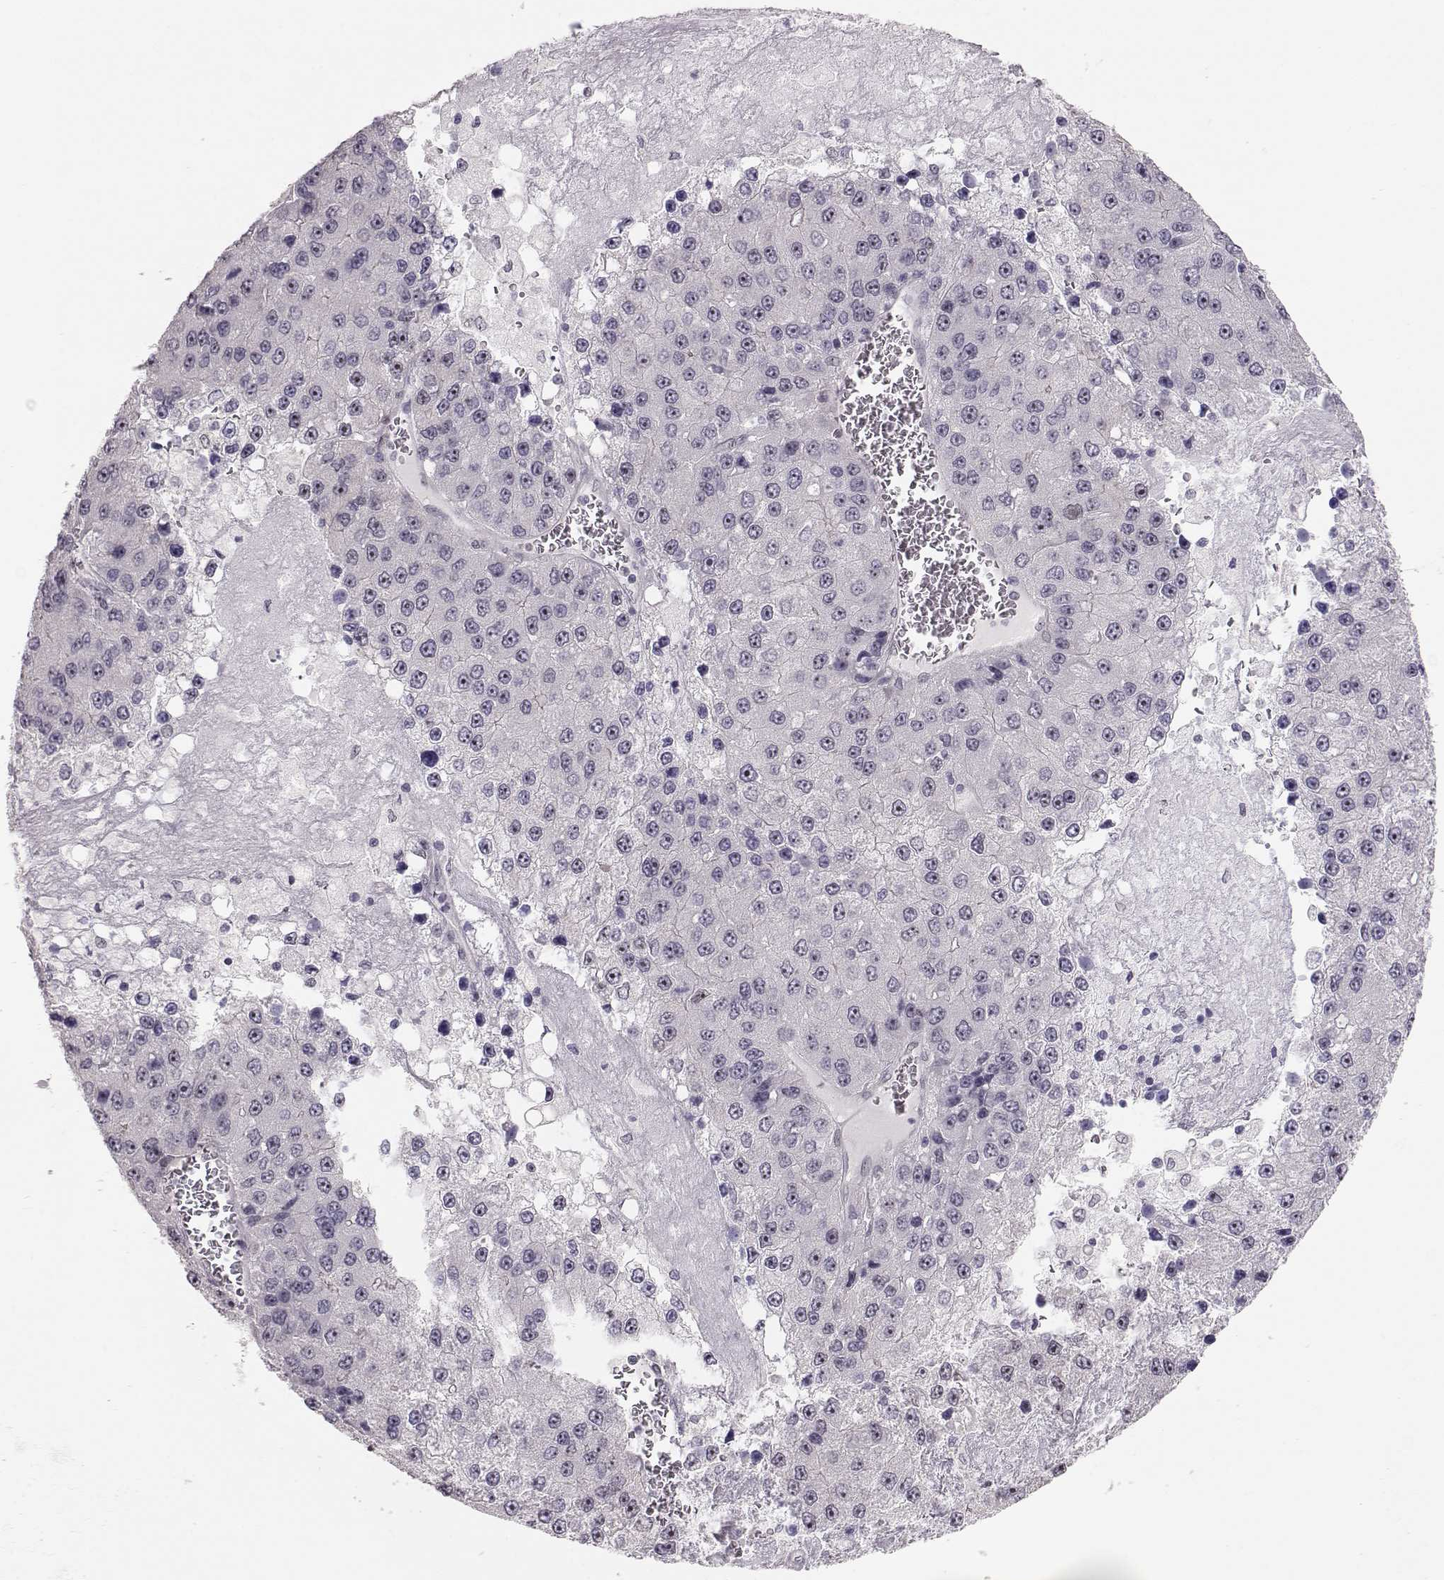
{"staining": {"intensity": "negative", "quantity": "none", "location": "none"}, "tissue": "liver cancer", "cell_type": "Tumor cells", "image_type": "cancer", "snomed": [{"axis": "morphology", "description": "Carcinoma, Hepatocellular, NOS"}, {"axis": "topography", "description": "Liver"}], "caption": "Tumor cells are negative for brown protein staining in liver hepatocellular carcinoma.", "gene": "FAM205A", "patient": {"sex": "female", "age": 73}}